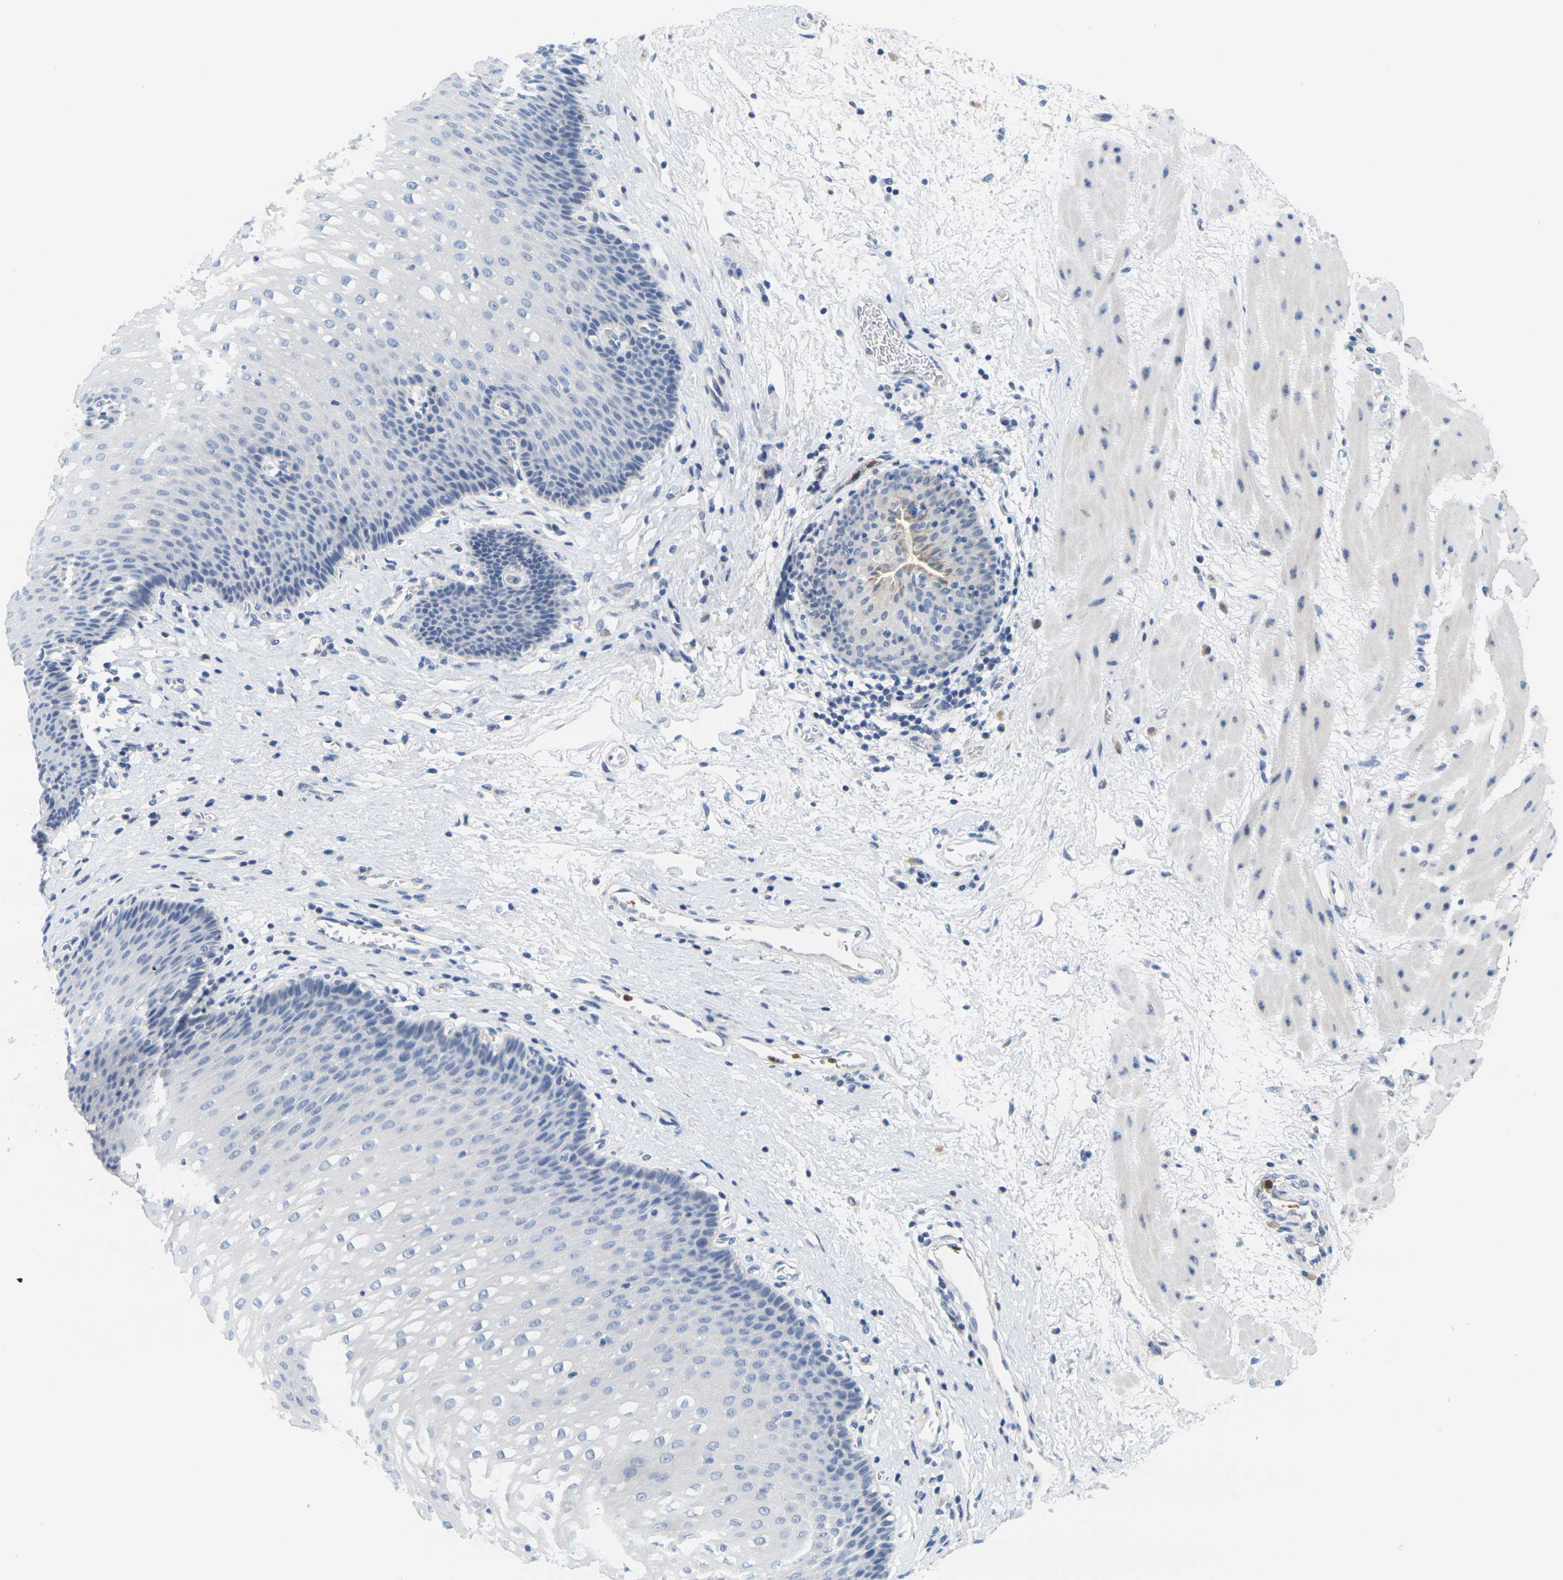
{"staining": {"intensity": "negative", "quantity": "none", "location": "none"}, "tissue": "esophagus", "cell_type": "Squamous epithelial cells", "image_type": "normal", "snomed": [{"axis": "morphology", "description": "Normal tissue, NOS"}, {"axis": "topography", "description": "Esophagus"}], "caption": "Micrograph shows no significant protein expression in squamous epithelial cells of benign esophagus.", "gene": "KLK5", "patient": {"sex": "male", "age": 48}}